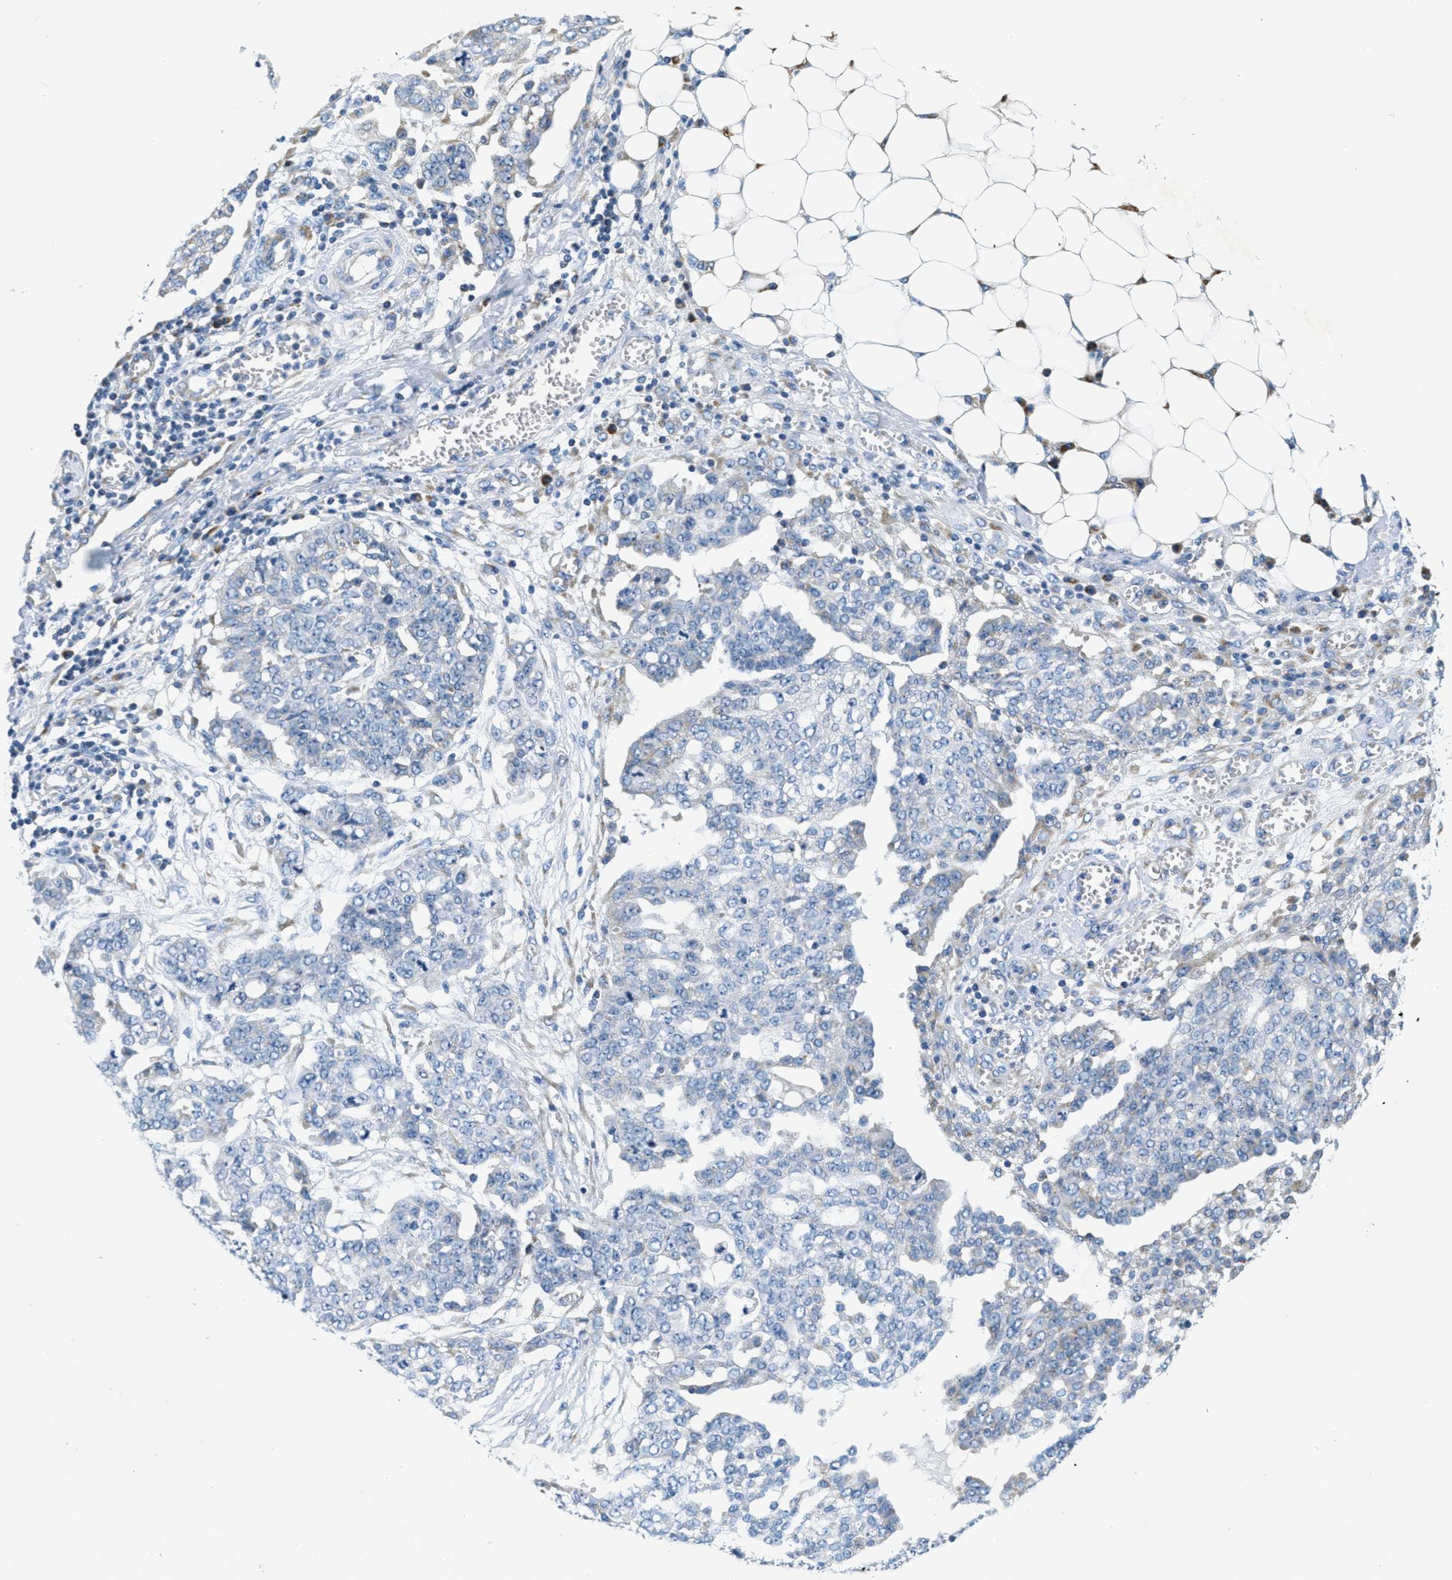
{"staining": {"intensity": "negative", "quantity": "none", "location": "none"}, "tissue": "ovarian cancer", "cell_type": "Tumor cells", "image_type": "cancer", "snomed": [{"axis": "morphology", "description": "Cystadenocarcinoma, serous, NOS"}, {"axis": "topography", "description": "Soft tissue"}, {"axis": "topography", "description": "Ovary"}], "caption": "Serous cystadenocarcinoma (ovarian) was stained to show a protein in brown. There is no significant expression in tumor cells.", "gene": "CA4", "patient": {"sex": "female", "age": 57}}